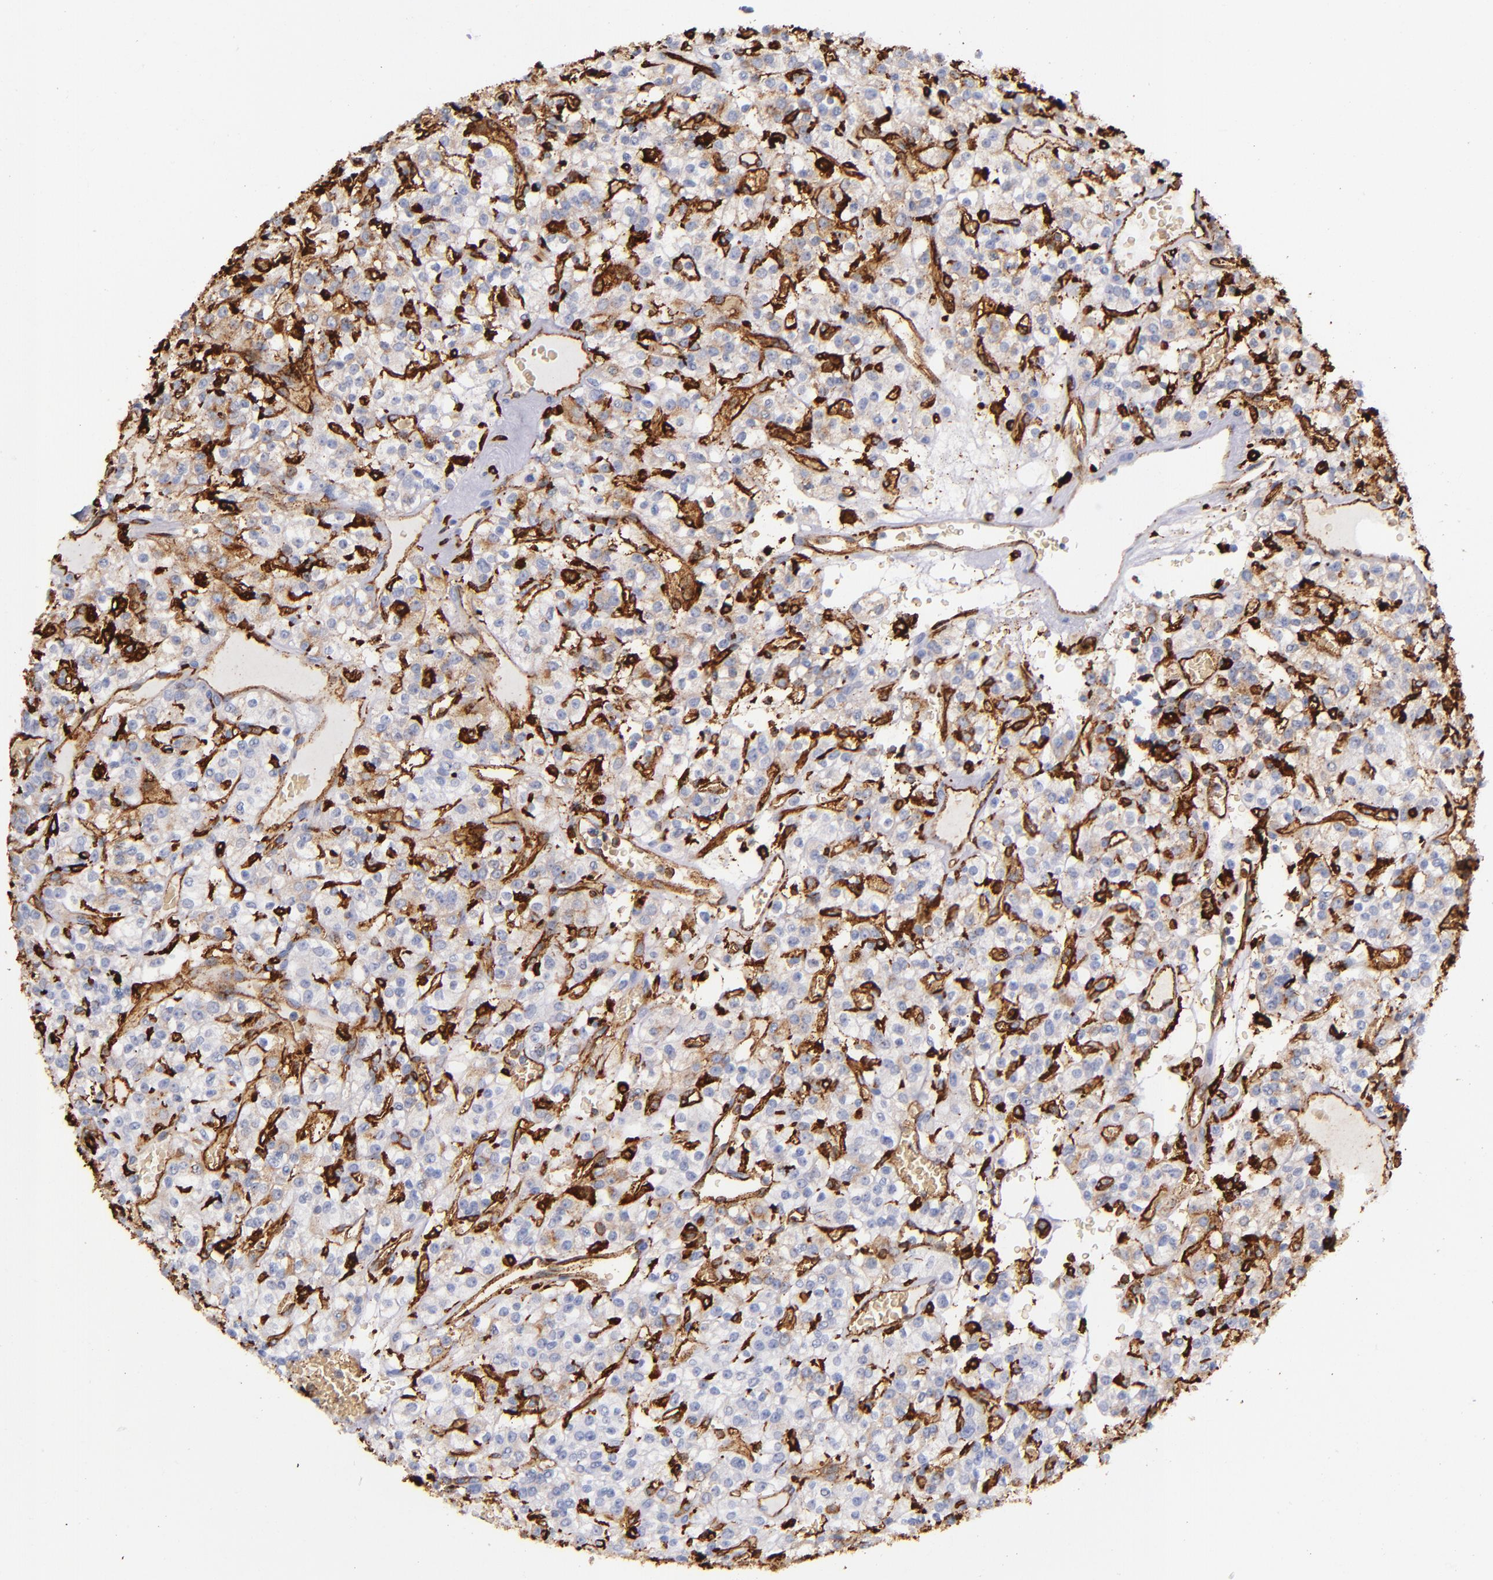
{"staining": {"intensity": "weak", "quantity": "25%-75%", "location": "cytoplasmic/membranous"}, "tissue": "renal cancer", "cell_type": "Tumor cells", "image_type": "cancer", "snomed": [{"axis": "morphology", "description": "Normal tissue, NOS"}, {"axis": "morphology", "description": "Adenocarcinoma, NOS"}, {"axis": "topography", "description": "Kidney"}], "caption": "A high-resolution image shows IHC staining of renal adenocarcinoma, which shows weak cytoplasmic/membranous staining in about 25%-75% of tumor cells.", "gene": "HLA-DRA", "patient": {"sex": "female", "age": 72}}